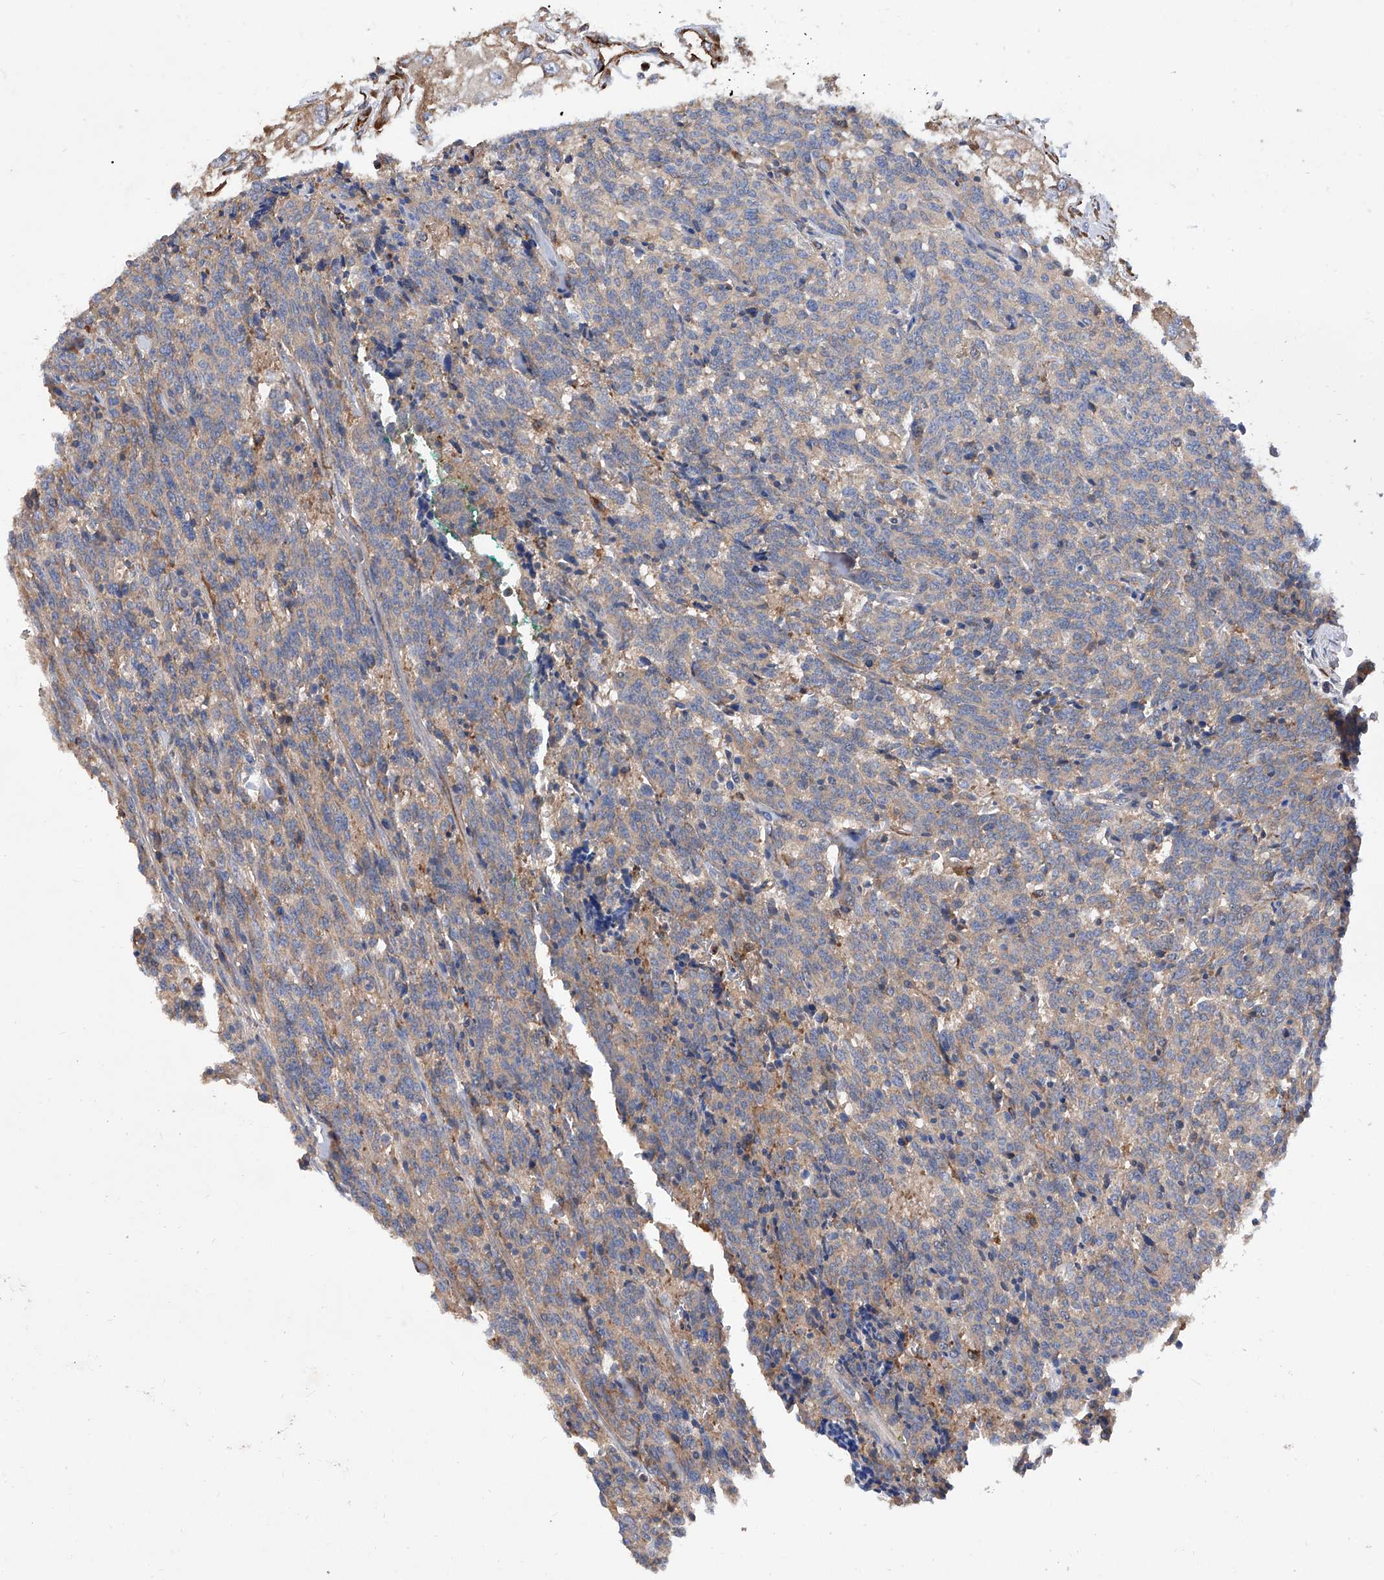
{"staining": {"intensity": "weak", "quantity": ">75%", "location": "cytoplasmic/membranous"}, "tissue": "carcinoid", "cell_type": "Tumor cells", "image_type": "cancer", "snomed": [{"axis": "morphology", "description": "Carcinoid, malignant, NOS"}, {"axis": "topography", "description": "Lung"}], "caption": "Brown immunohistochemical staining in human carcinoid demonstrates weak cytoplasmic/membranous positivity in about >75% of tumor cells.", "gene": "INPP5B", "patient": {"sex": "female", "age": 46}}